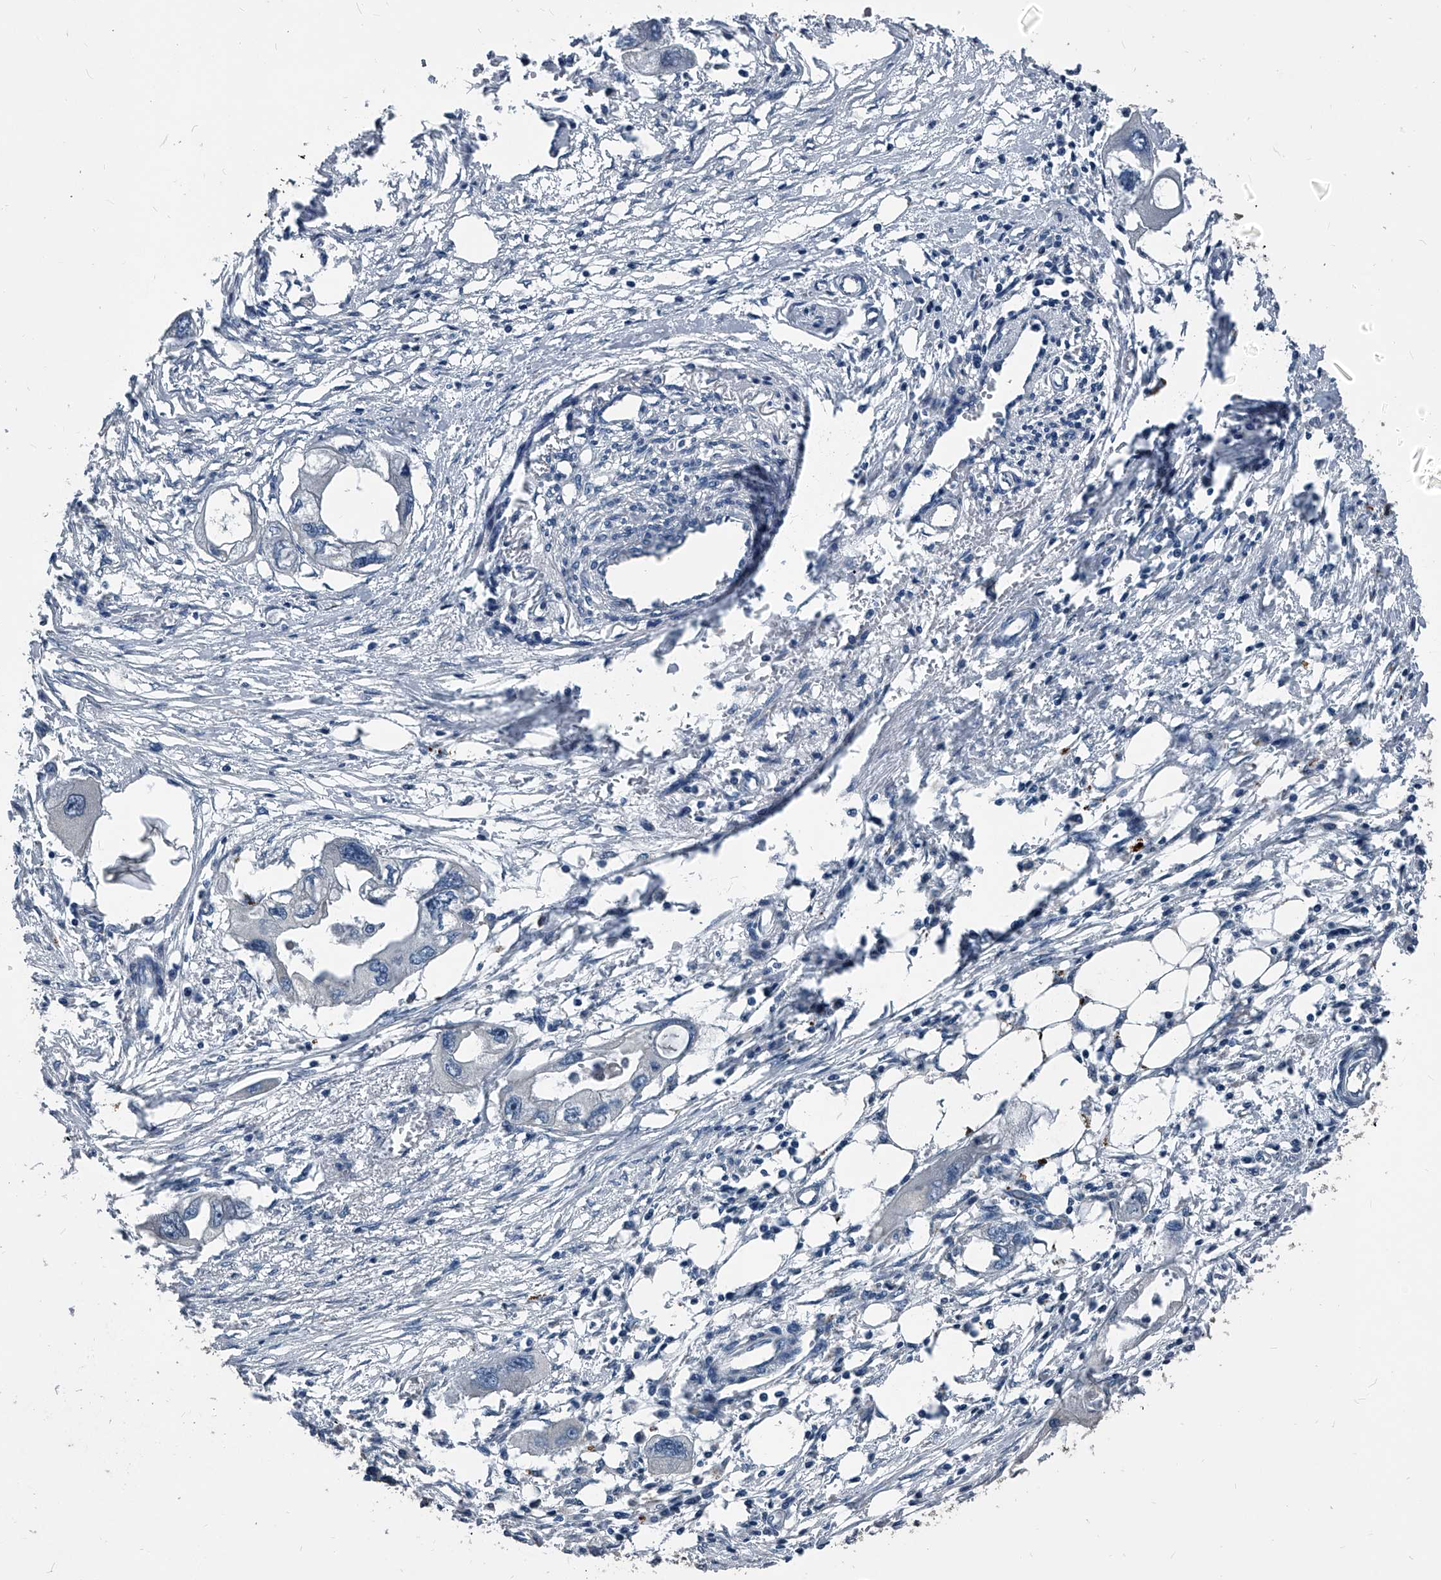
{"staining": {"intensity": "negative", "quantity": "none", "location": "none"}, "tissue": "endometrial cancer", "cell_type": "Tumor cells", "image_type": "cancer", "snomed": [{"axis": "morphology", "description": "Adenocarcinoma, NOS"}, {"axis": "morphology", "description": "Adenocarcinoma, metastatic, NOS"}, {"axis": "topography", "description": "Adipose tissue"}, {"axis": "topography", "description": "Endometrium"}], "caption": "There is no significant expression in tumor cells of endometrial cancer (adenocarcinoma).", "gene": "PHACTR1", "patient": {"sex": "female", "age": 67}}